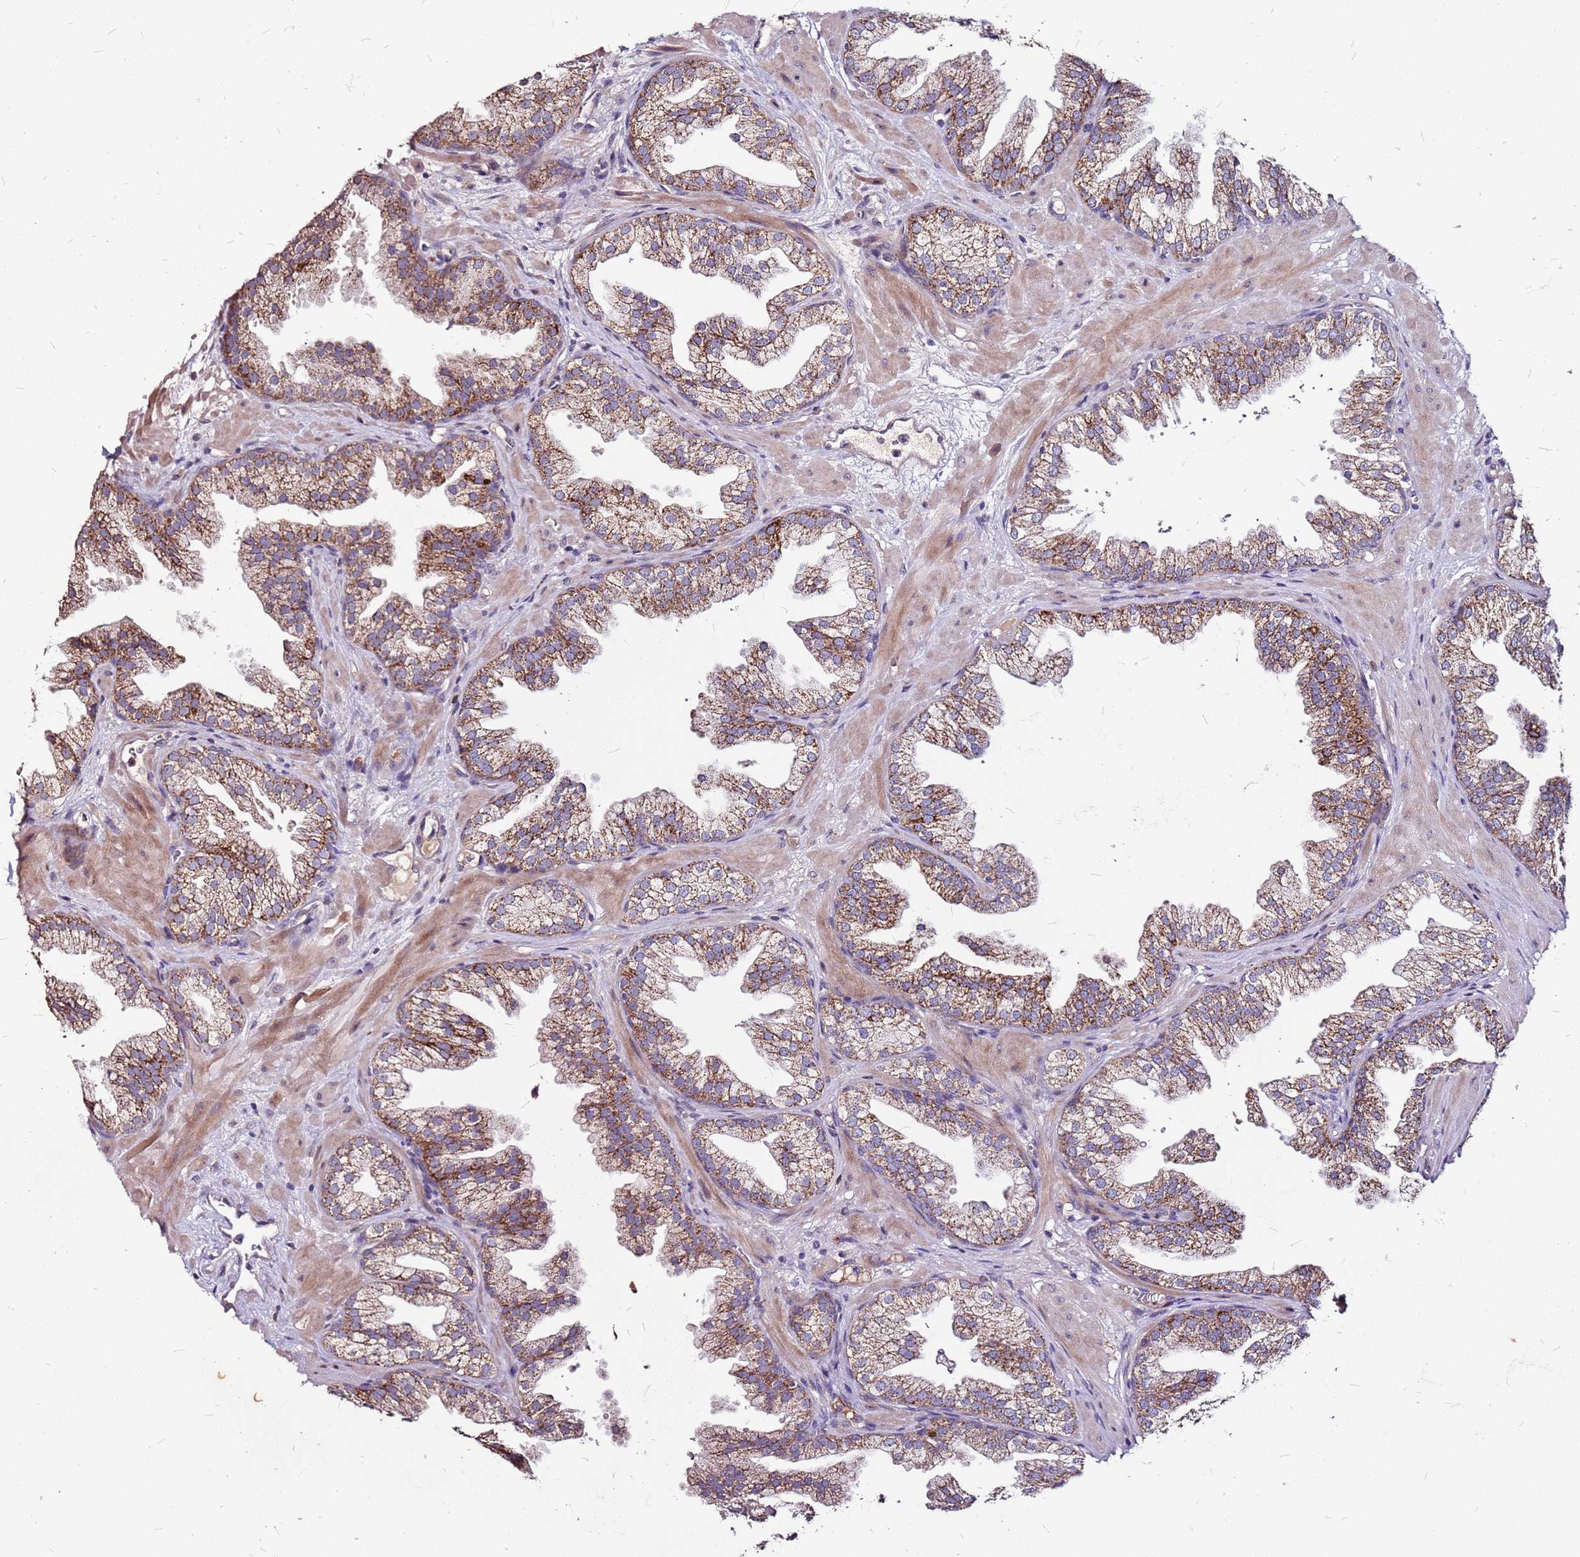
{"staining": {"intensity": "moderate", "quantity": "25%-75%", "location": "cytoplasmic/membranous"}, "tissue": "prostate", "cell_type": "Glandular cells", "image_type": "normal", "snomed": [{"axis": "morphology", "description": "Normal tissue, NOS"}, {"axis": "topography", "description": "Prostate"}], "caption": "An IHC micrograph of normal tissue is shown. Protein staining in brown labels moderate cytoplasmic/membranous positivity in prostate within glandular cells. Nuclei are stained in blue.", "gene": "DCDC2C", "patient": {"sex": "male", "age": 37}}